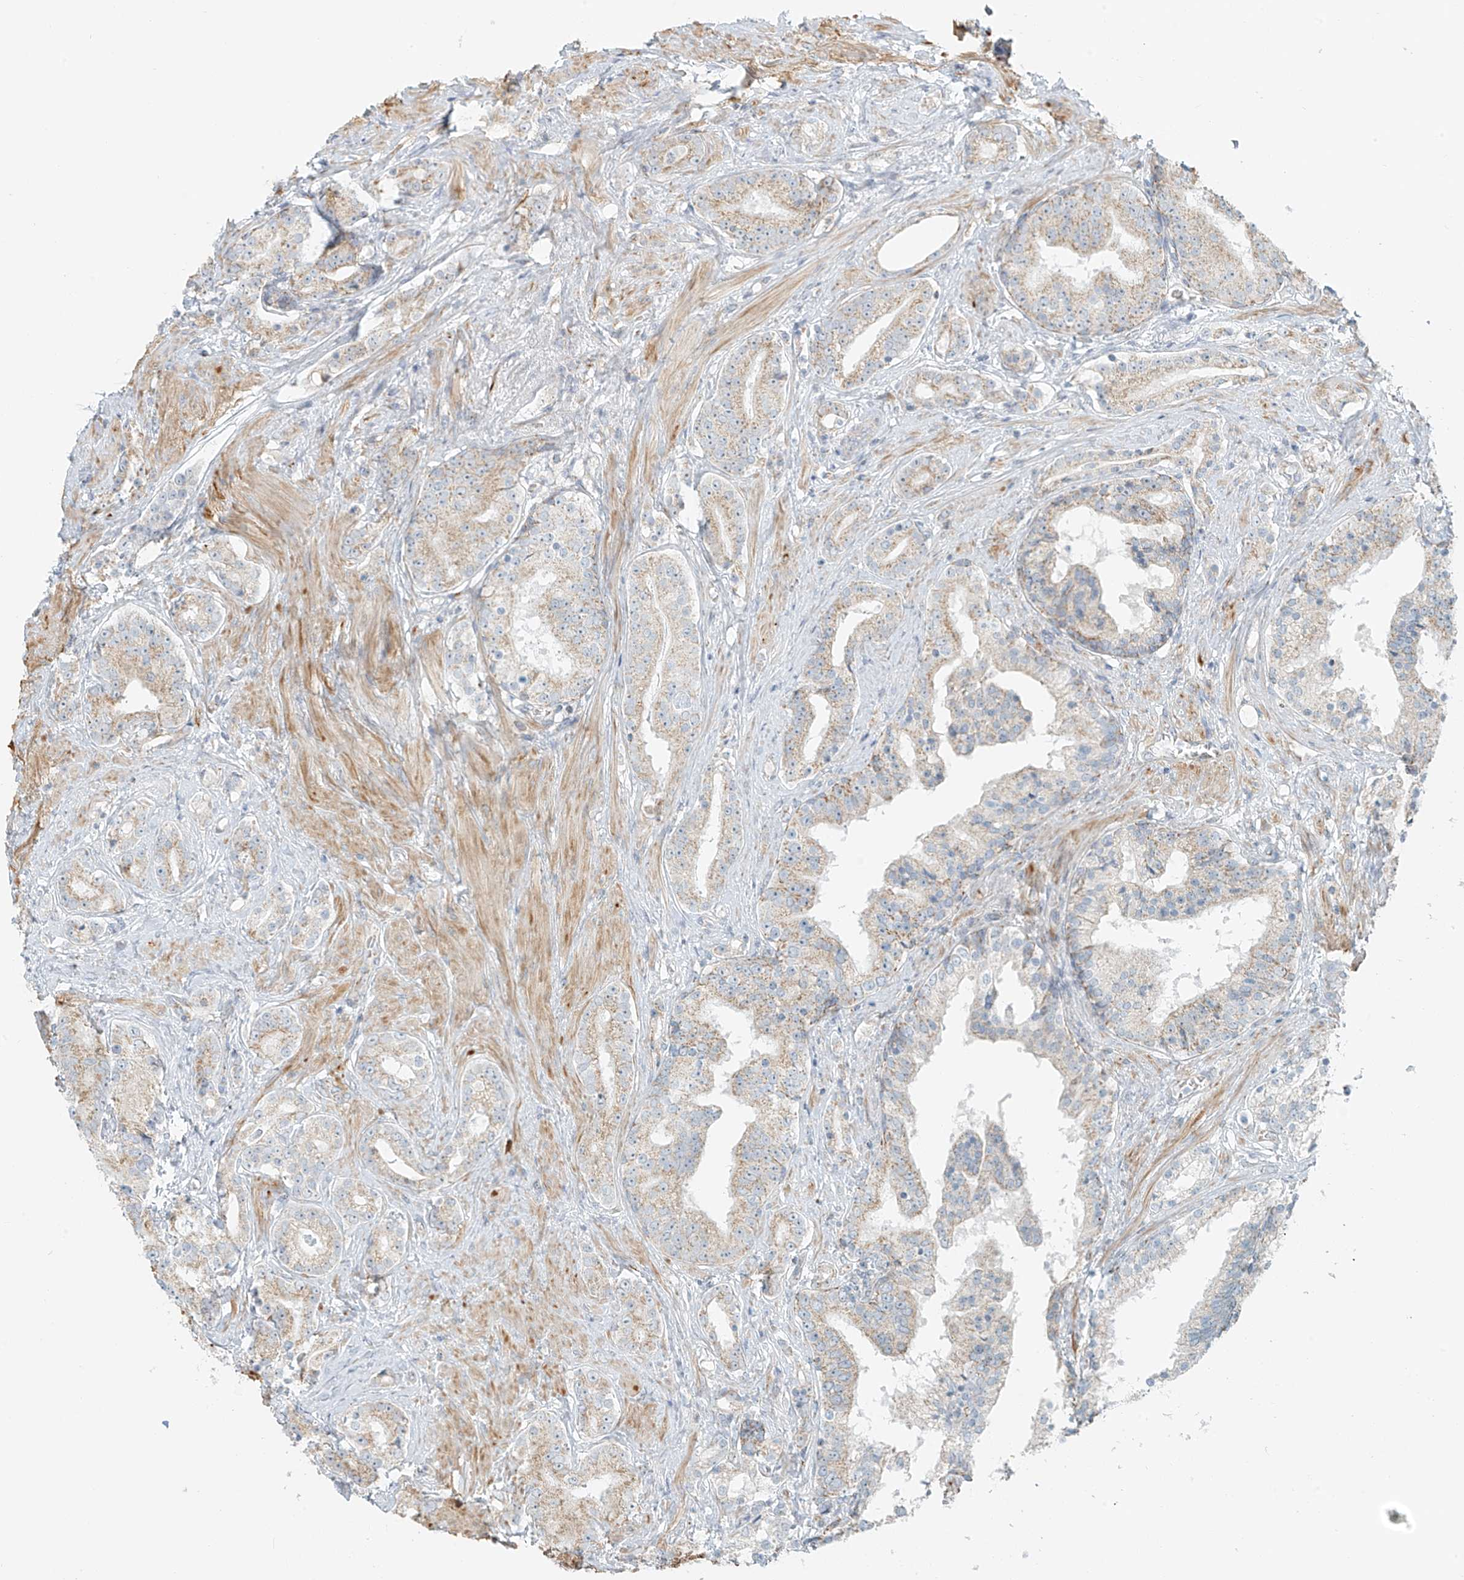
{"staining": {"intensity": "weak", "quantity": "25%-75%", "location": "cytoplasmic/membranous"}, "tissue": "prostate cancer", "cell_type": "Tumor cells", "image_type": "cancer", "snomed": [{"axis": "morphology", "description": "Adenocarcinoma, High grade"}, {"axis": "topography", "description": "Prostate"}], "caption": "Protein staining of prostate high-grade adenocarcinoma tissue reveals weak cytoplasmic/membranous positivity in about 25%-75% of tumor cells.", "gene": "UST", "patient": {"sex": "male", "age": 58}}